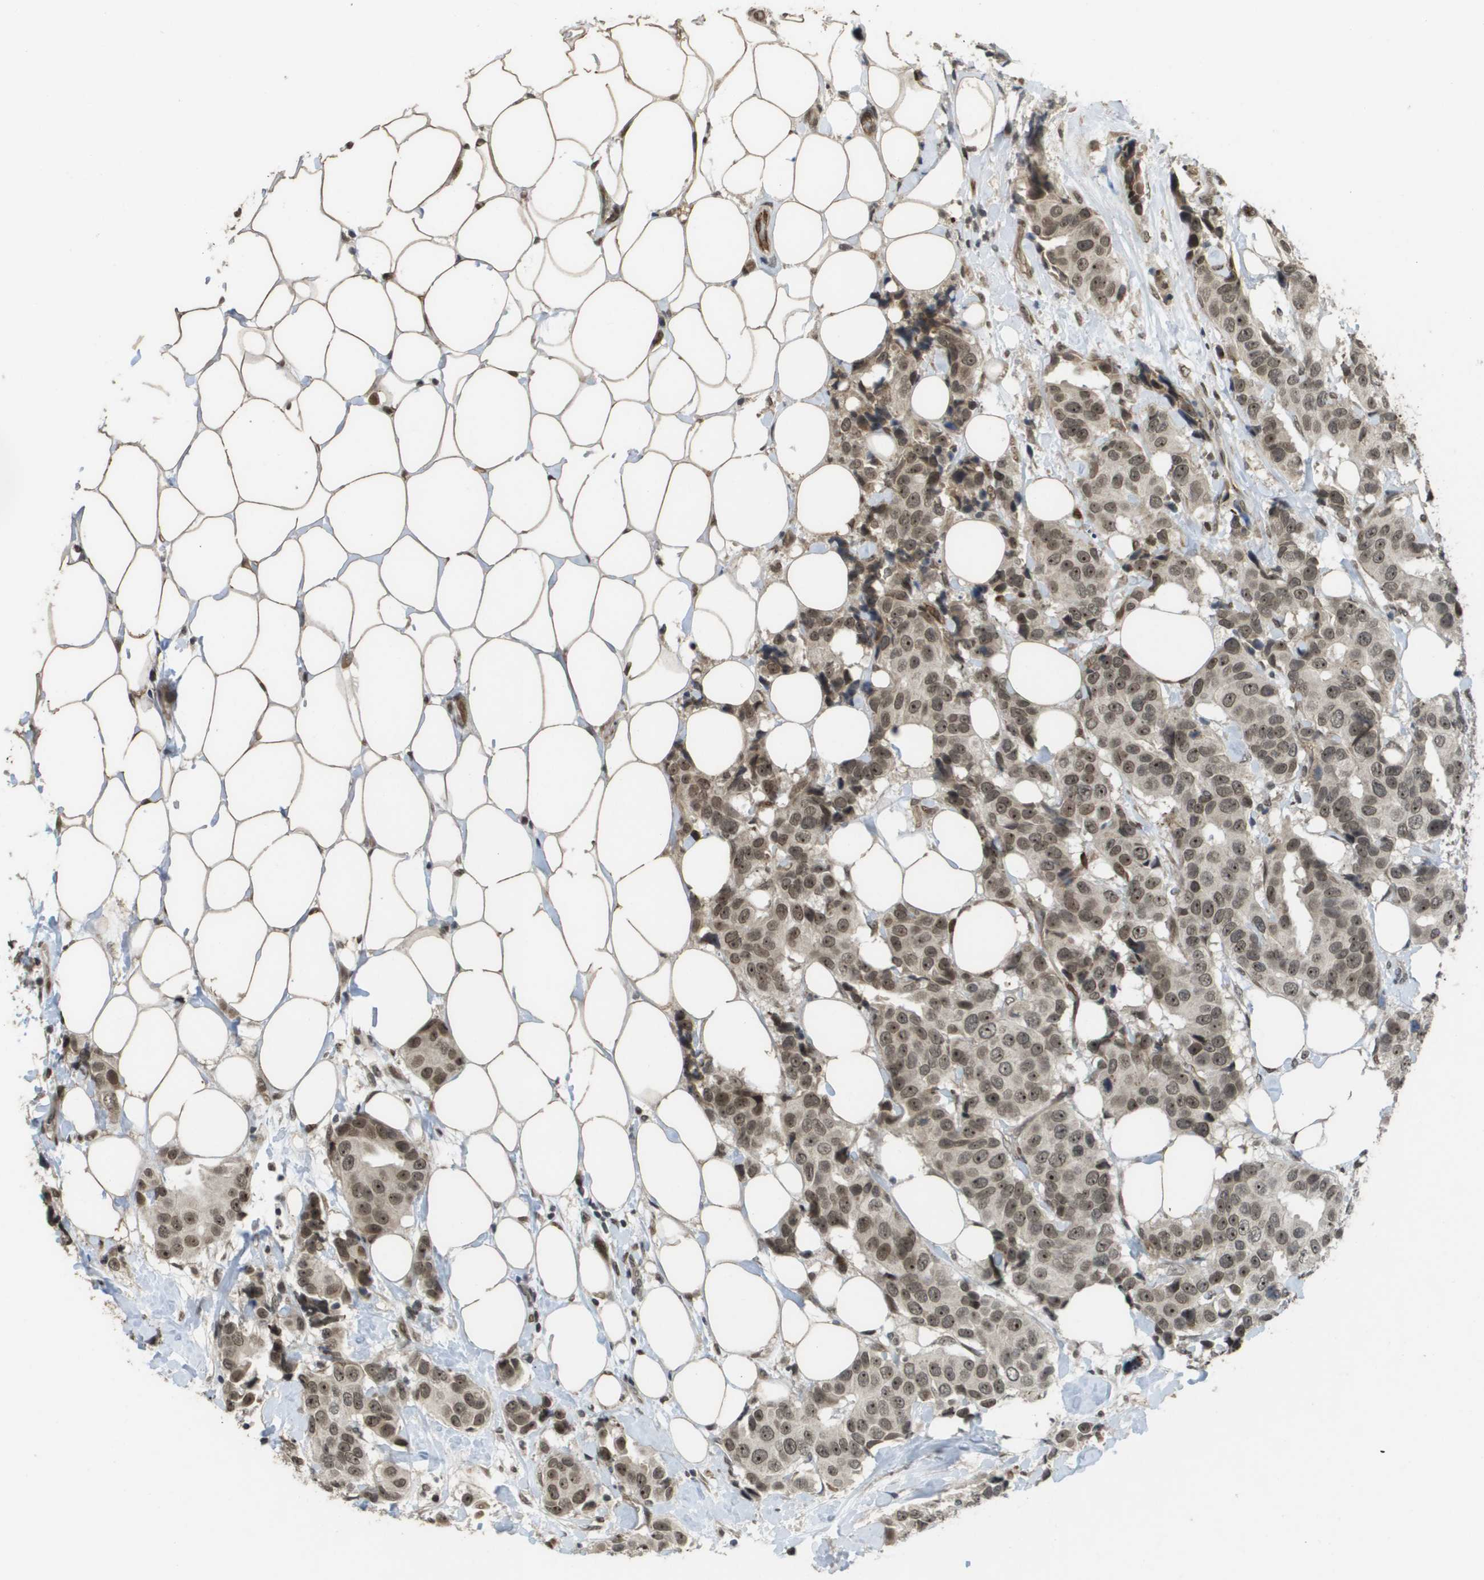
{"staining": {"intensity": "moderate", "quantity": ">75%", "location": "nuclear"}, "tissue": "breast cancer", "cell_type": "Tumor cells", "image_type": "cancer", "snomed": [{"axis": "morphology", "description": "Normal tissue, NOS"}, {"axis": "morphology", "description": "Duct carcinoma"}, {"axis": "topography", "description": "Breast"}], "caption": "Immunohistochemistry (DAB) staining of breast infiltrating ductal carcinoma displays moderate nuclear protein positivity in approximately >75% of tumor cells.", "gene": "KAT5", "patient": {"sex": "female", "age": 39}}